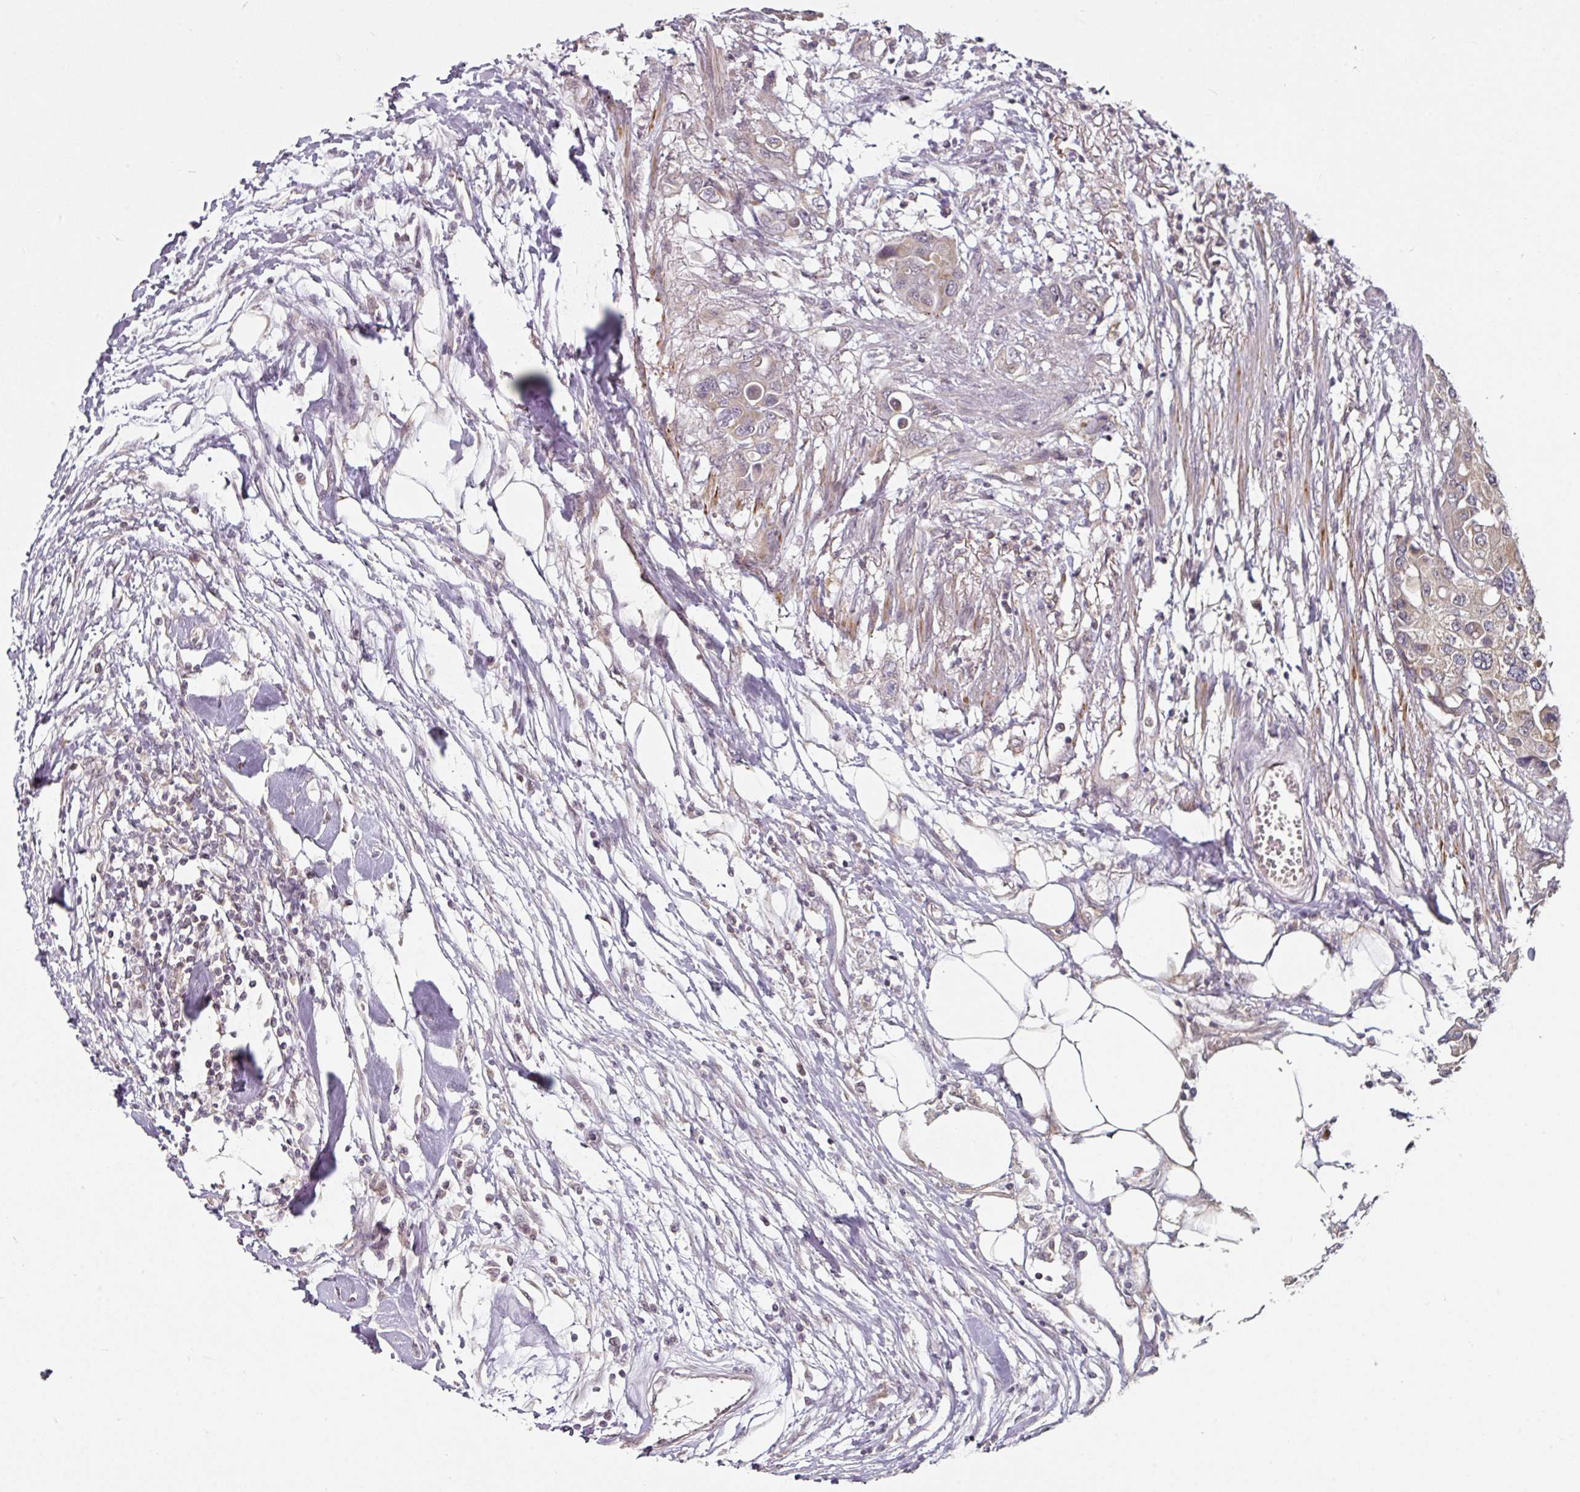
{"staining": {"intensity": "weak", "quantity": "25%-75%", "location": "cytoplasmic/membranous"}, "tissue": "colorectal cancer", "cell_type": "Tumor cells", "image_type": "cancer", "snomed": [{"axis": "morphology", "description": "Adenocarcinoma, NOS"}, {"axis": "topography", "description": "Colon"}], "caption": "Colorectal cancer (adenocarcinoma) tissue shows weak cytoplasmic/membranous positivity in about 25%-75% of tumor cells The protein is stained brown, and the nuclei are stained in blue (DAB (3,3'-diaminobenzidine) IHC with brightfield microscopy, high magnification).", "gene": "MAP2K2", "patient": {"sex": "male", "age": 77}}